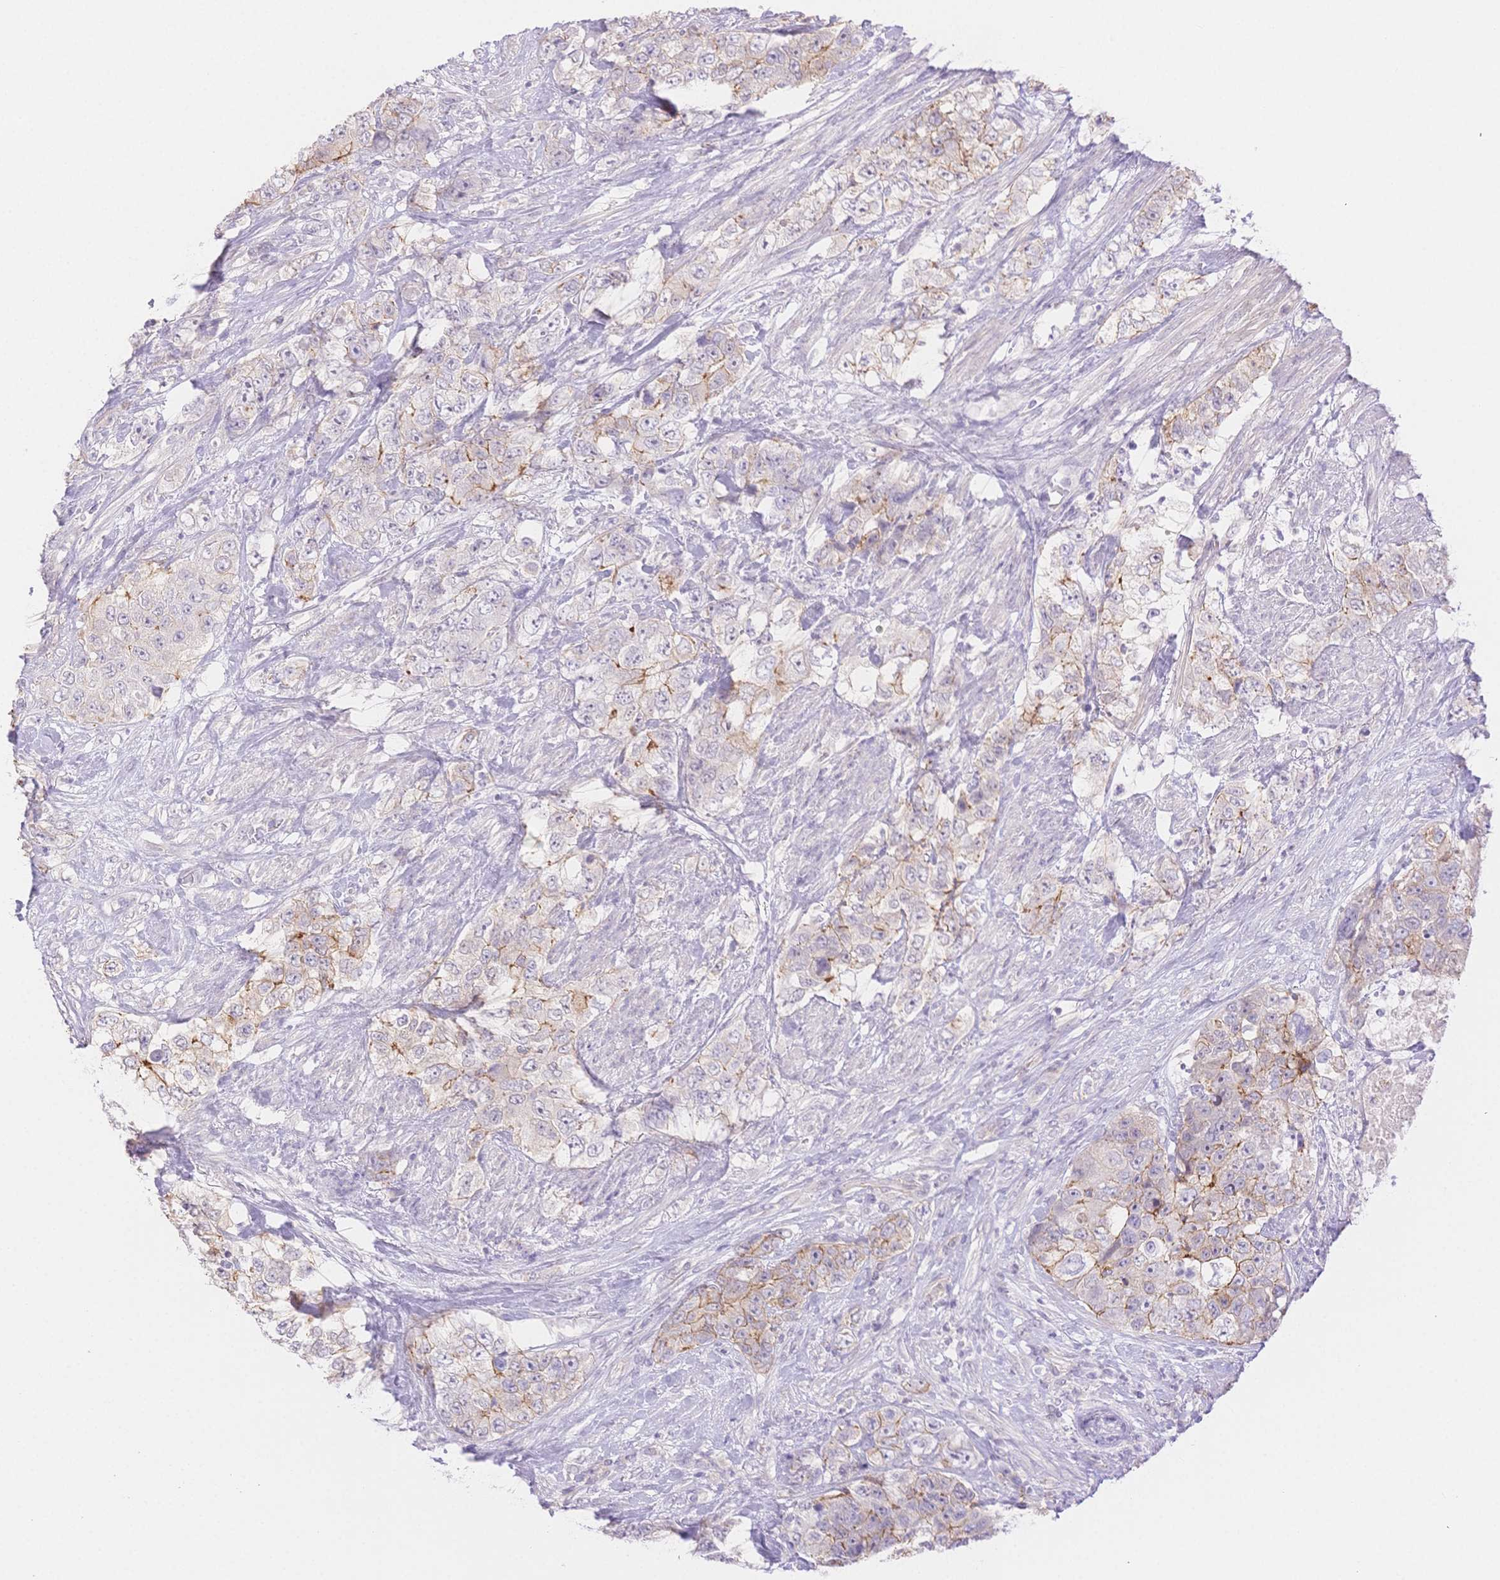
{"staining": {"intensity": "weak", "quantity": "<25%", "location": "cytoplasmic/membranous"}, "tissue": "urothelial cancer", "cell_type": "Tumor cells", "image_type": "cancer", "snomed": [{"axis": "morphology", "description": "Urothelial carcinoma, High grade"}, {"axis": "topography", "description": "Urinary bladder"}], "caption": "Immunohistochemistry image of human urothelial cancer stained for a protein (brown), which demonstrates no expression in tumor cells.", "gene": "WDR54", "patient": {"sex": "female", "age": 78}}